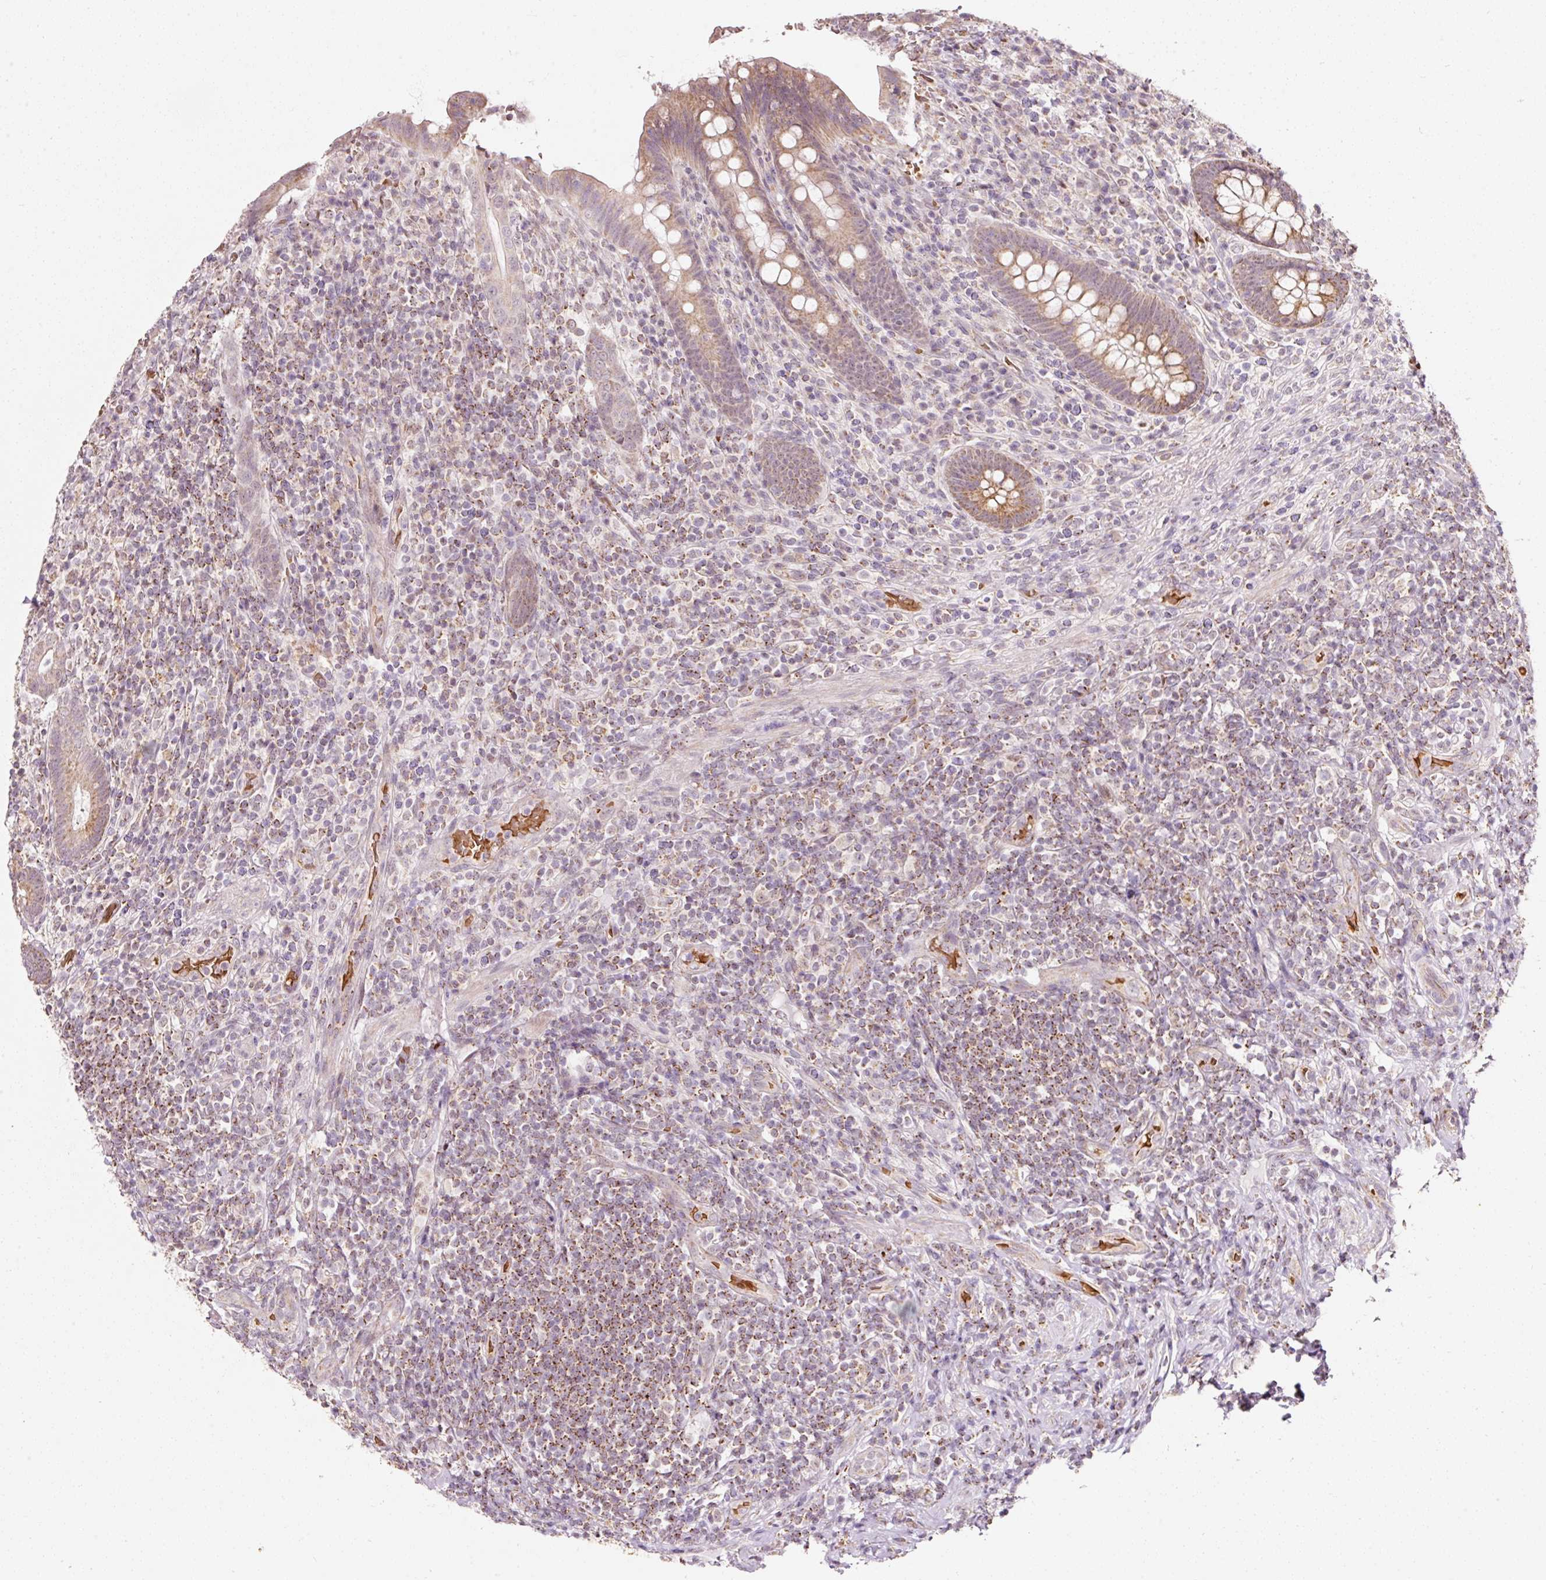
{"staining": {"intensity": "moderate", "quantity": ">75%", "location": "cytoplasmic/membranous"}, "tissue": "appendix", "cell_type": "Glandular cells", "image_type": "normal", "snomed": [{"axis": "morphology", "description": "Normal tissue, NOS"}, {"axis": "topography", "description": "Appendix"}], "caption": "The photomicrograph demonstrates a brown stain indicating the presence of a protein in the cytoplasmic/membranous of glandular cells in appendix.", "gene": "ZNF460", "patient": {"sex": "female", "age": 43}}